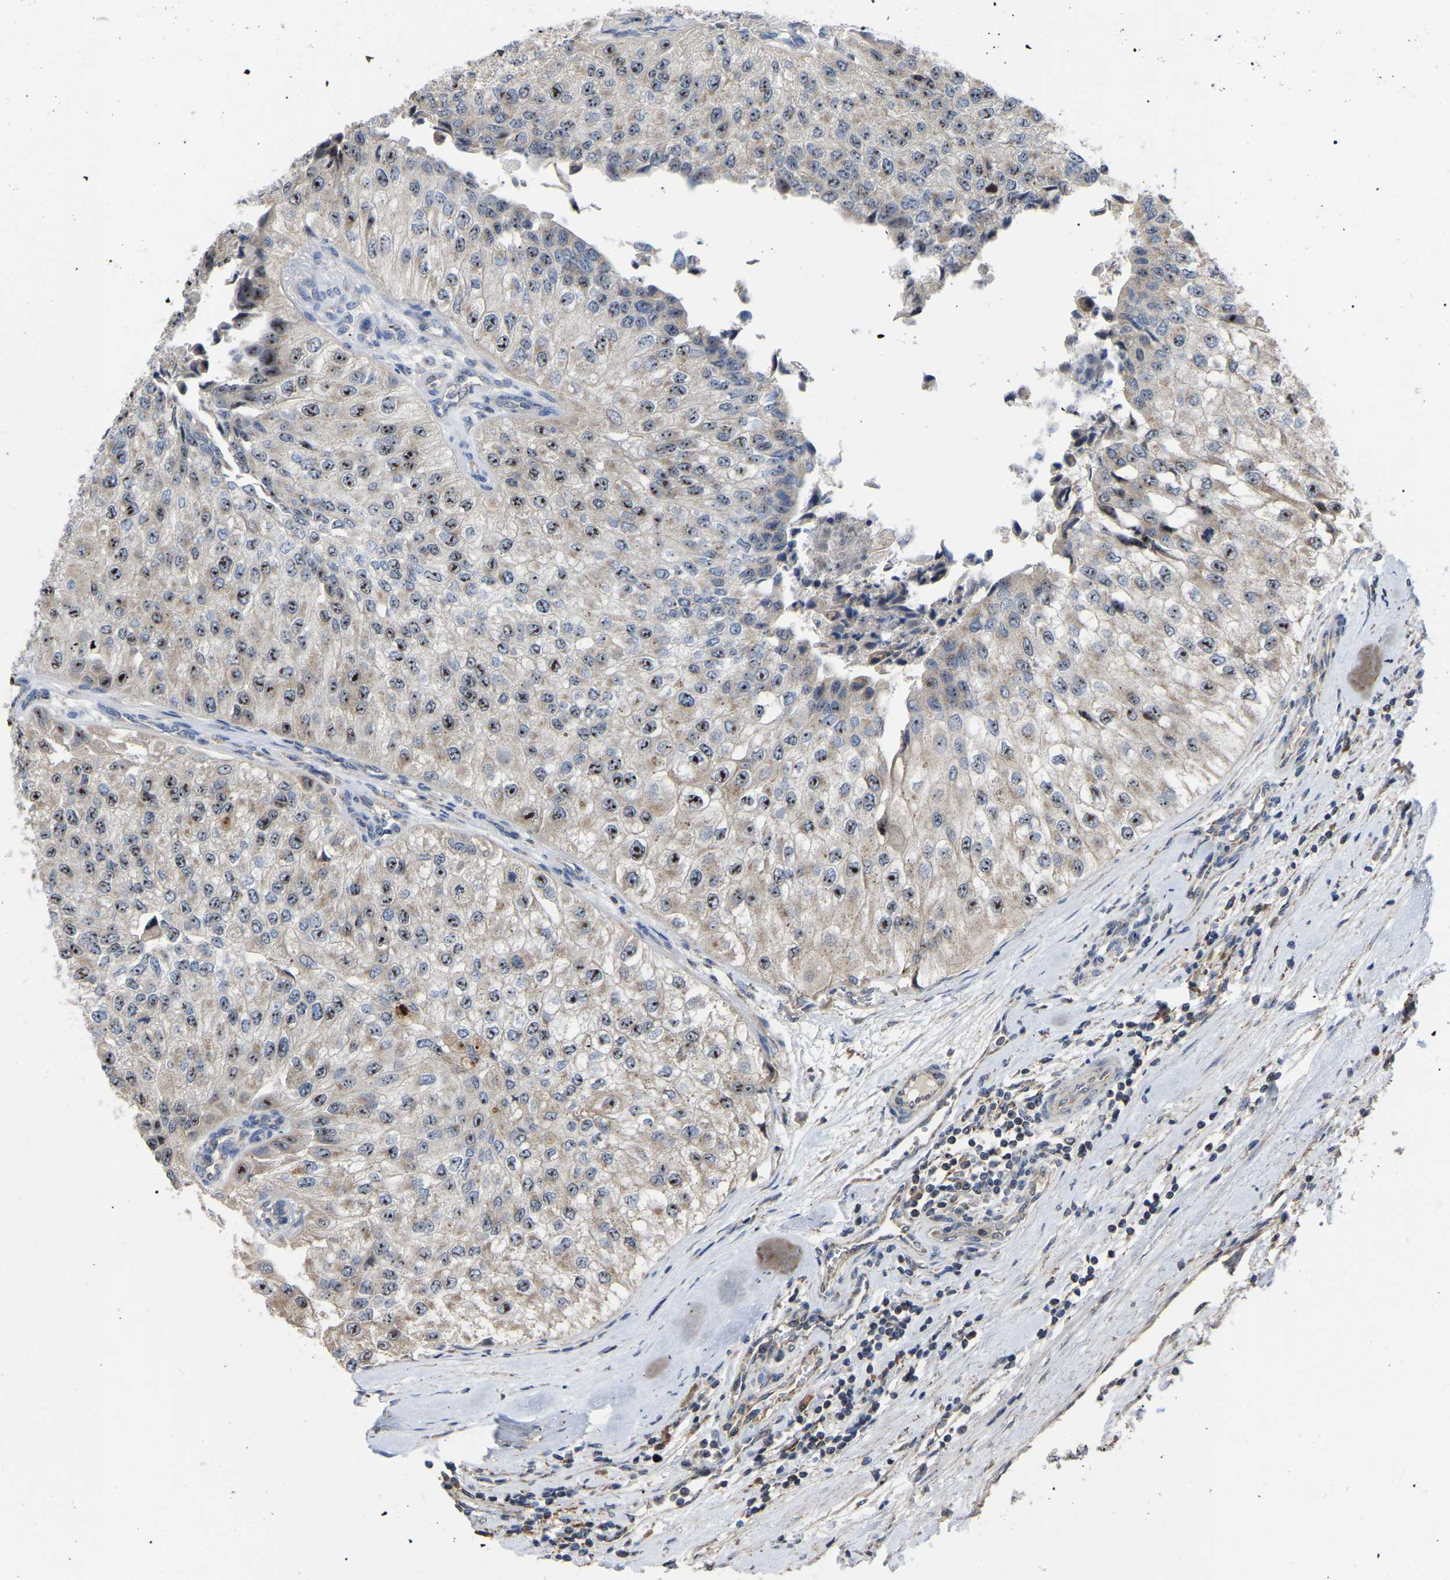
{"staining": {"intensity": "strong", "quantity": ">75%", "location": "nuclear"}, "tissue": "urothelial cancer", "cell_type": "Tumor cells", "image_type": "cancer", "snomed": [{"axis": "morphology", "description": "Urothelial carcinoma, High grade"}, {"axis": "topography", "description": "Kidney"}, {"axis": "topography", "description": "Urinary bladder"}], "caption": "Approximately >75% of tumor cells in human urothelial carcinoma (high-grade) display strong nuclear protein expression as visualized by brown immunohistochemical staining.", "gene": "NOP53", "patient": {"sex": "male", "age": 77}}